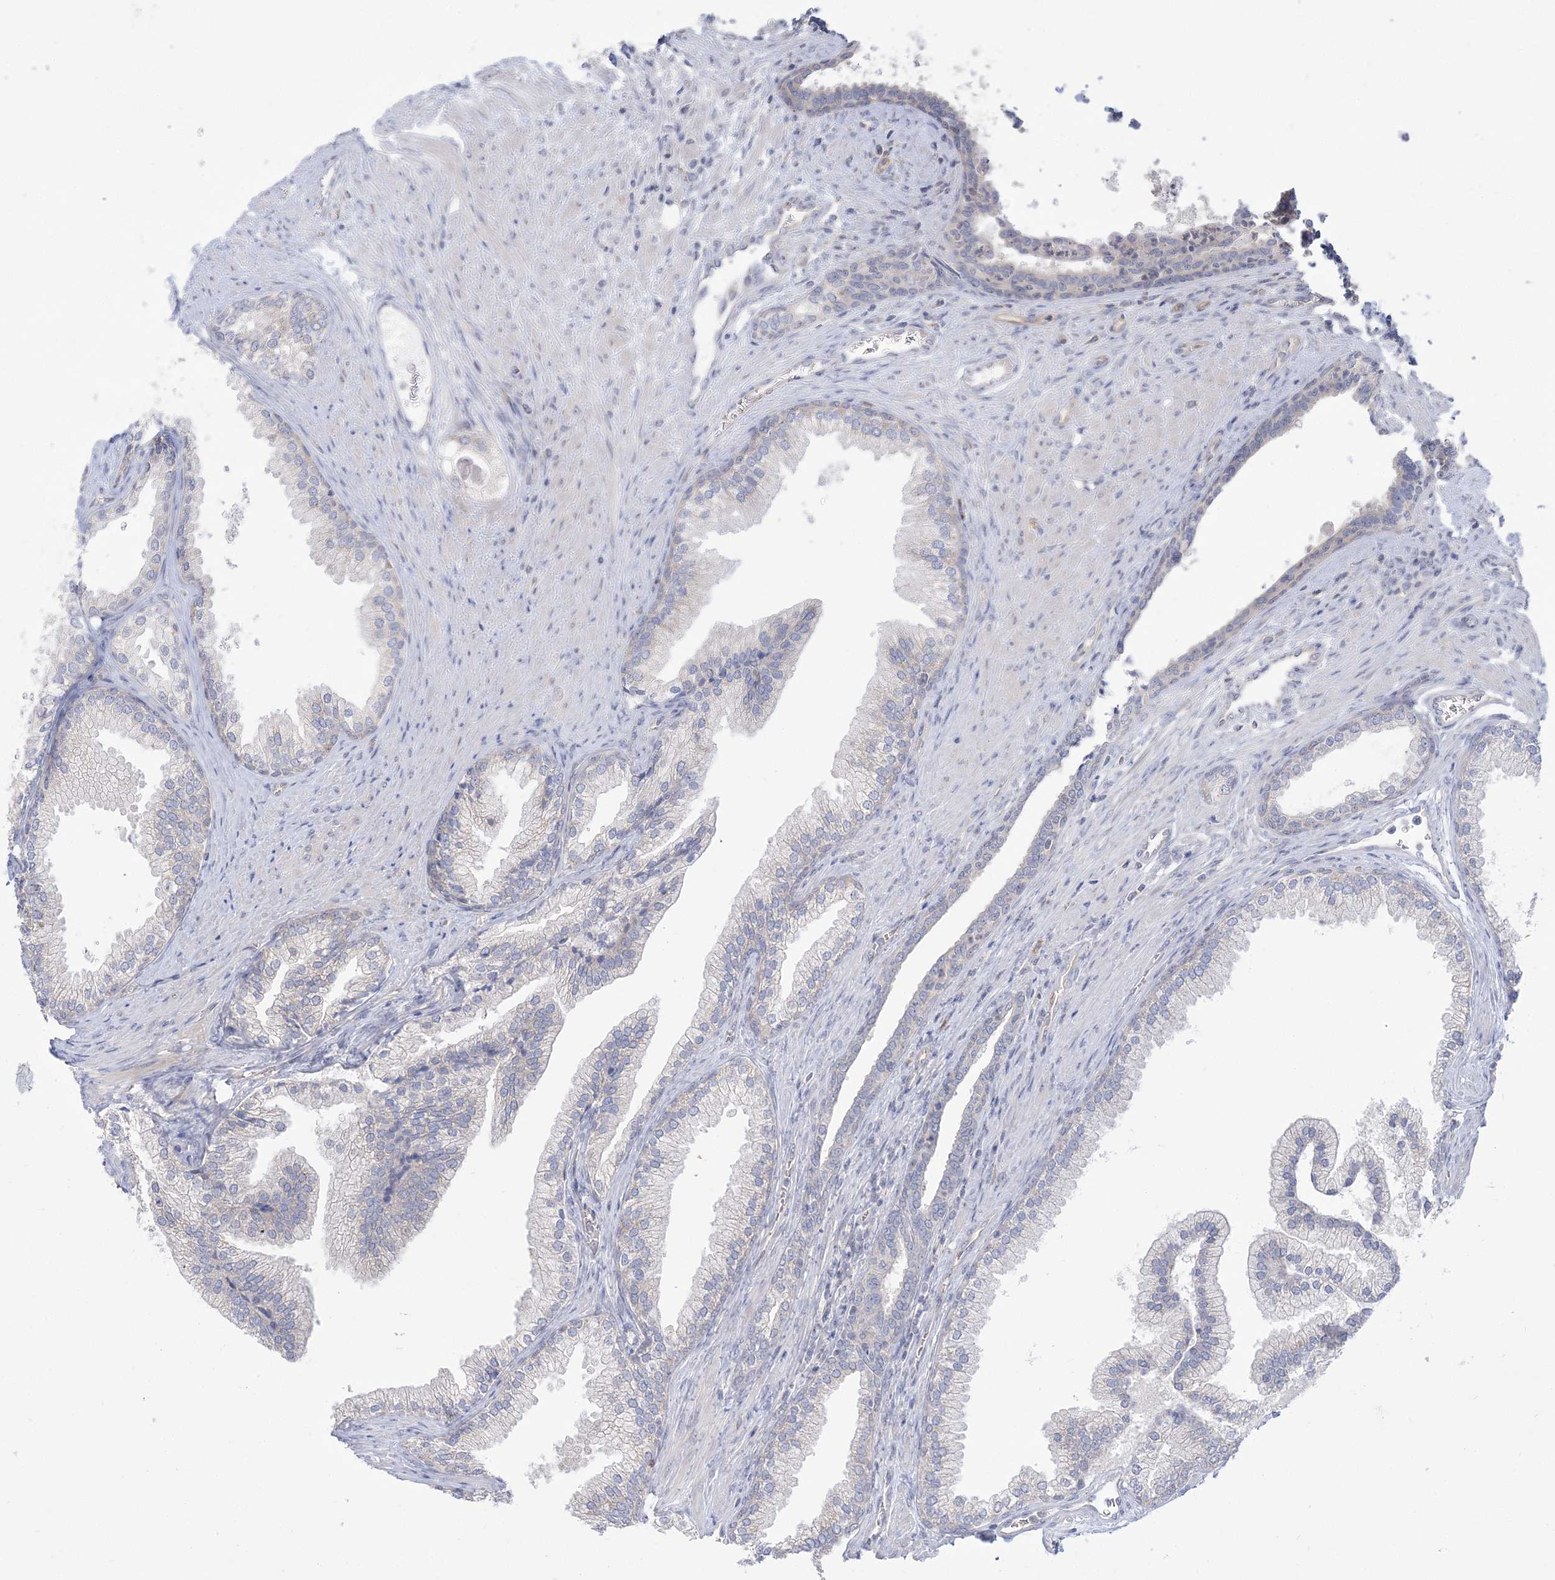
{"staining": {"intensity": "negative", "quantity": "none", "location": "none"}, "tissue": "prostate", "cell_type": "Glandular cells", "image_type": "normal", "snomed": [{"axis": "morphology", "description": "Normal tissue, NOS"}, {"axis": "topography", "description": "Prostate"}], "caption": "Immunohistochemistry (IHC) of normal human prostate reveals no expression in glandular cells.", "gene": "FARSB", "patient": {"sex": "male", "age": 76}}